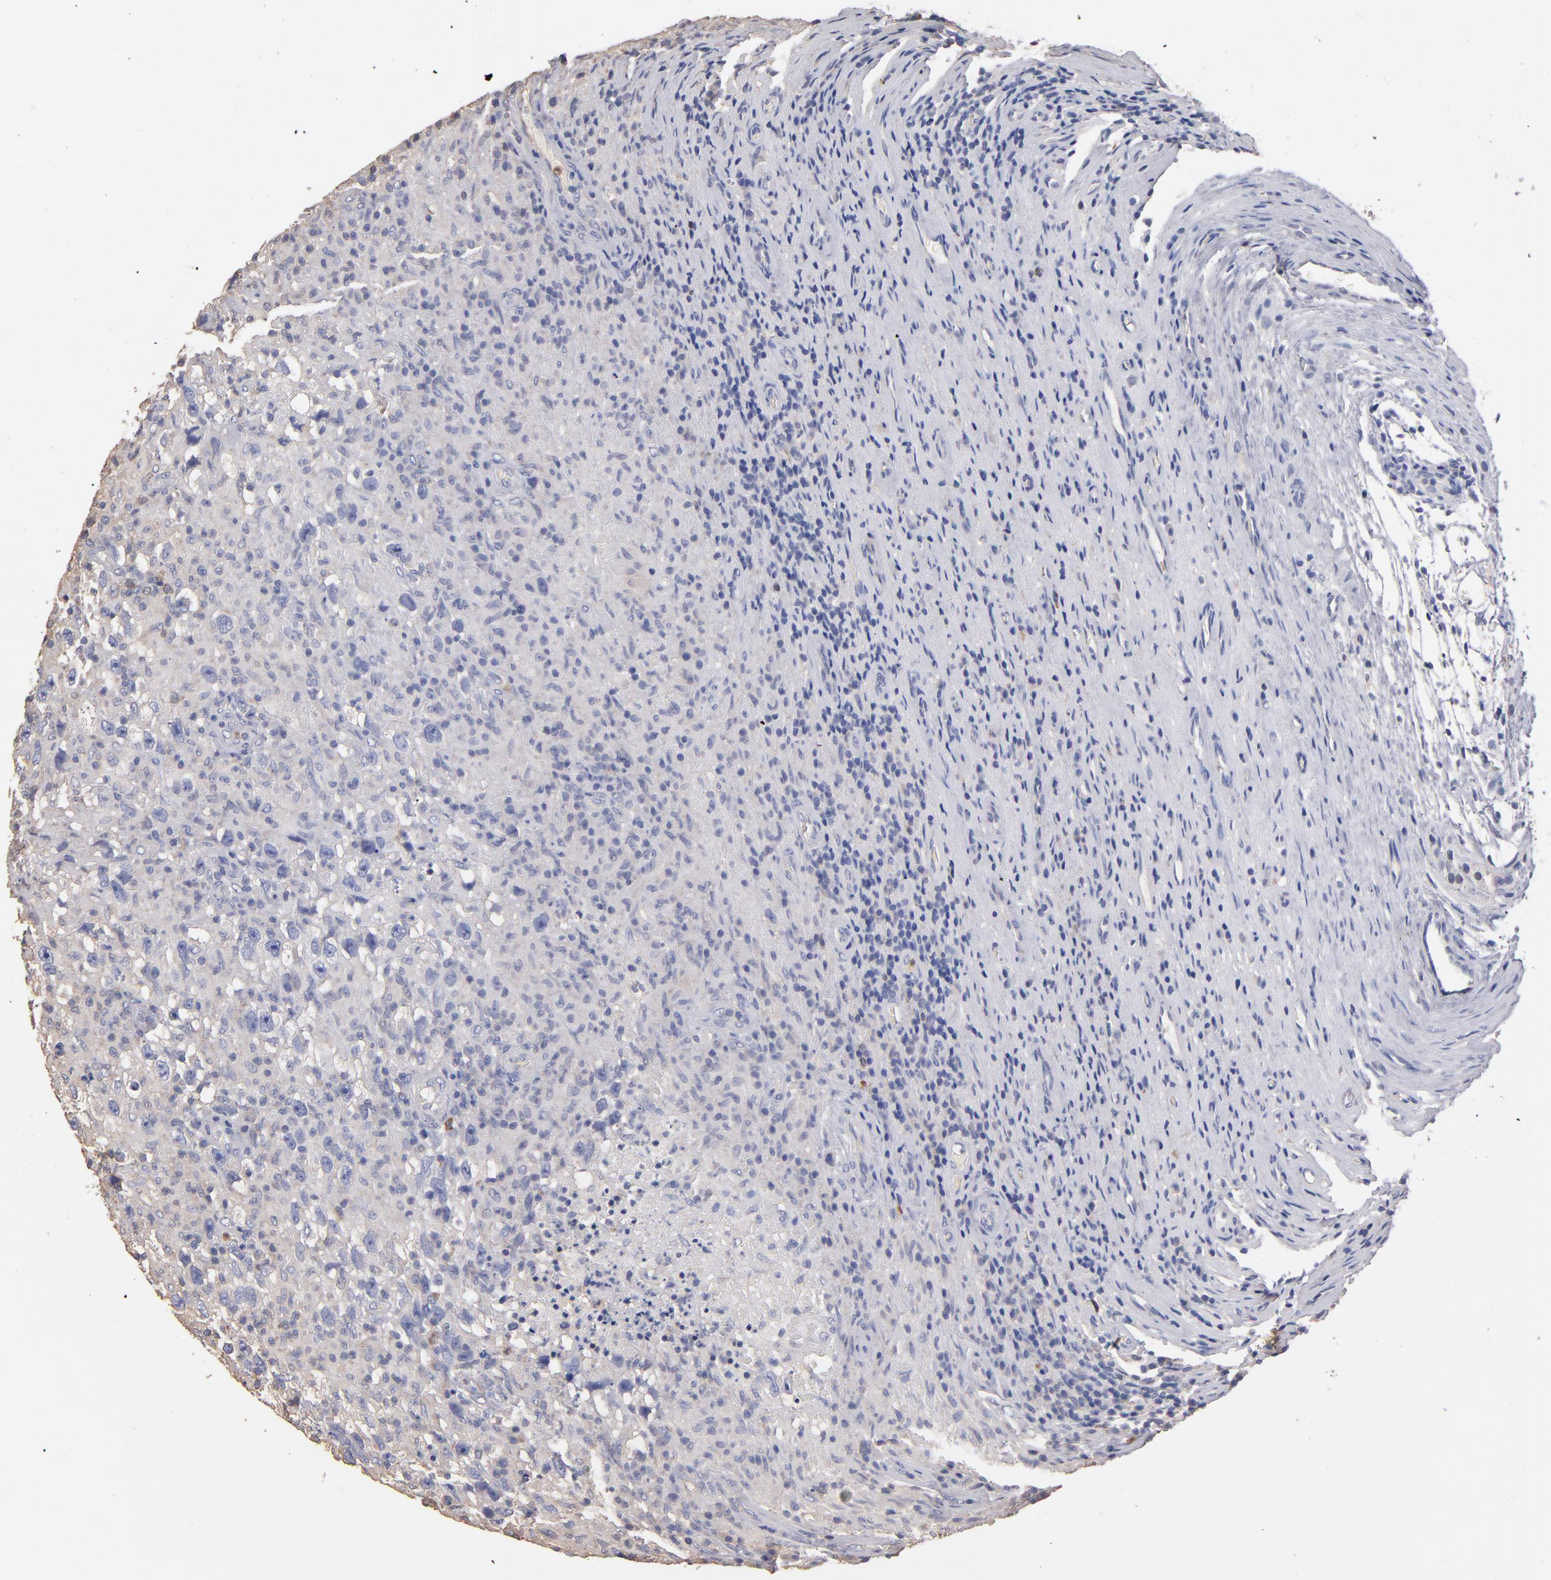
{"staining": {"intensity": "negative", "quantity": "none", "location": "none"}, "tissue": "testis cancer", "cell_type": "Tumor cells", "image_type": "cancer", "snomed": [{"axis": "morphology", "description": "Seminoma, NOS"}, {"axis": "topography", "description": "Testis"}], "caption": "An IHC micrograph of seminoma (testis) is shown. There is no staining in tumor cells of seminoma (testis).", "gene": "RO60", "patient": {"sex": "male", "age": 34}}